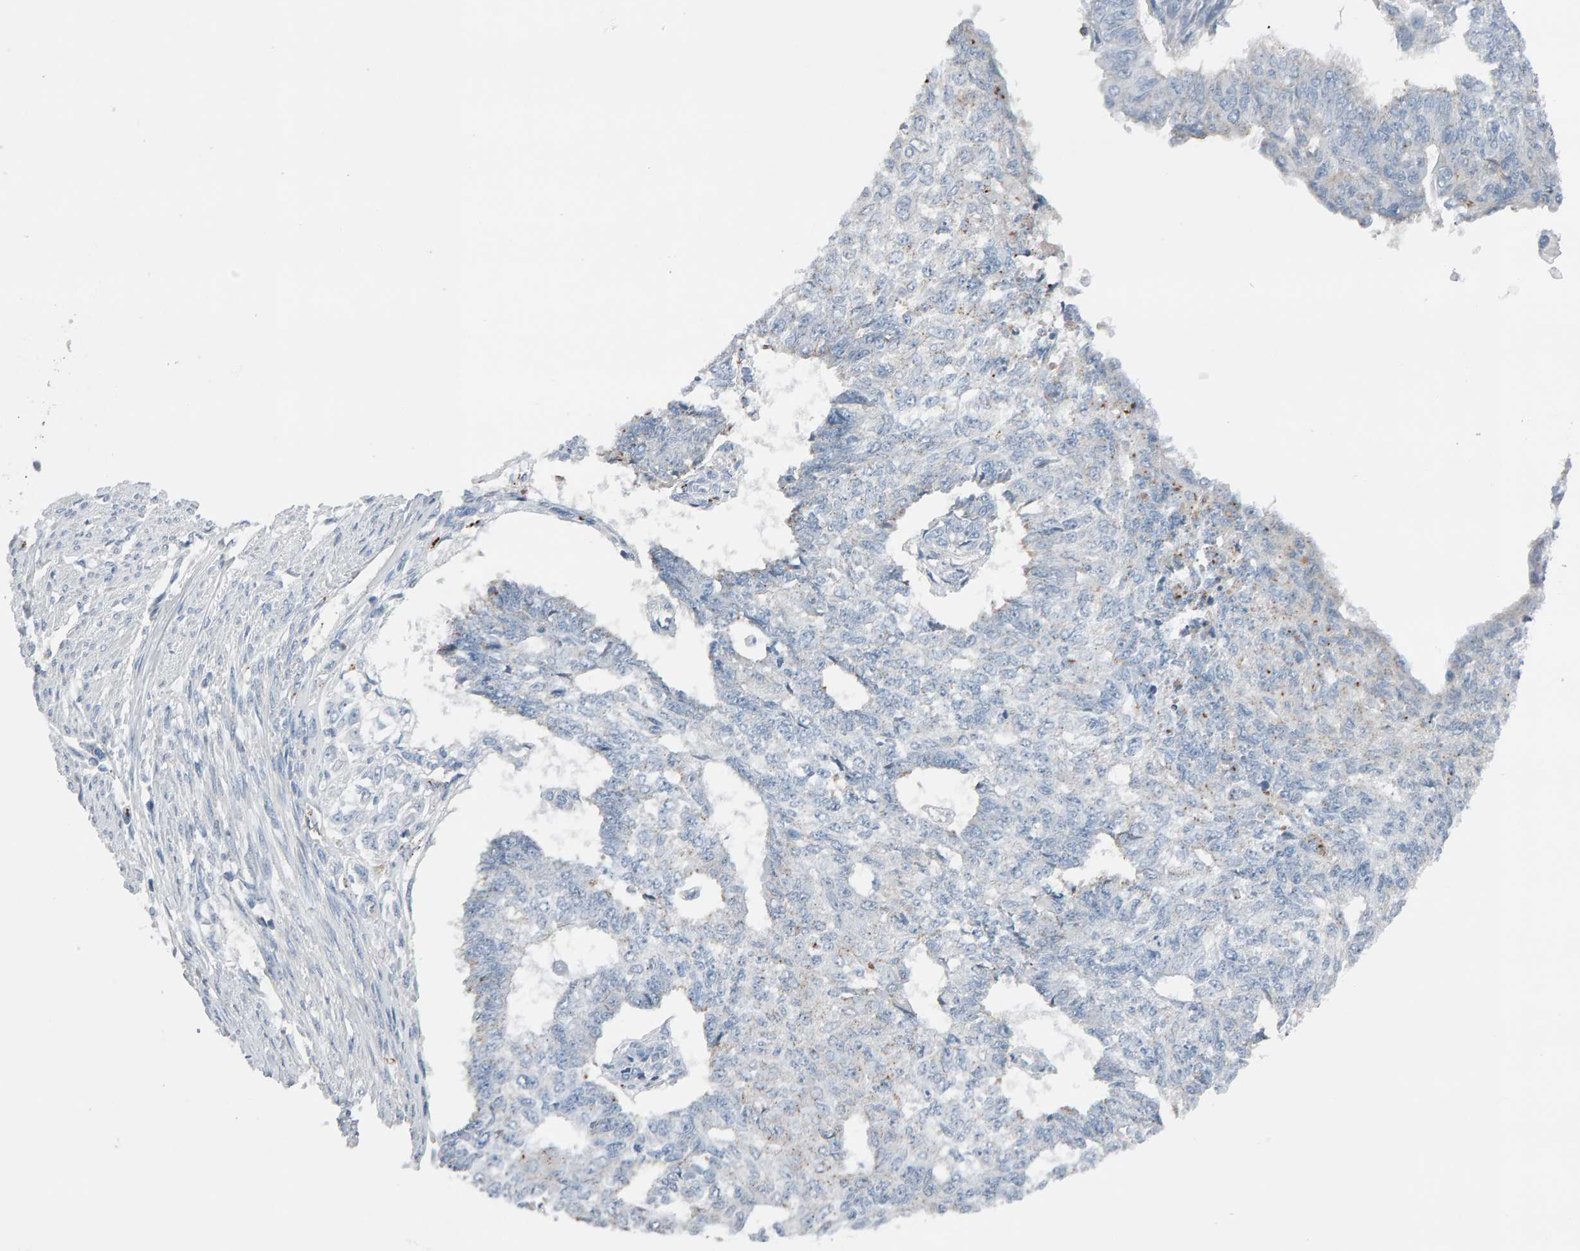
{"staining": {"intensity": "negative", "quantity": "none", "location": "none"}, "tissue": "endometrial cancer", "cell_type": "Tumor cells", "image_type": "cancer", "snomed": [{"axis": "morphology", "description": "Adenocarcinoma, NOS"}, {"axis": "topography", "description": "Endometrium"}], "caption": "Tumor cells are negative for protein expression in human endometrial cancer.", "gene": "IPPK", "patient": {"sex": "female", "age": 32}}